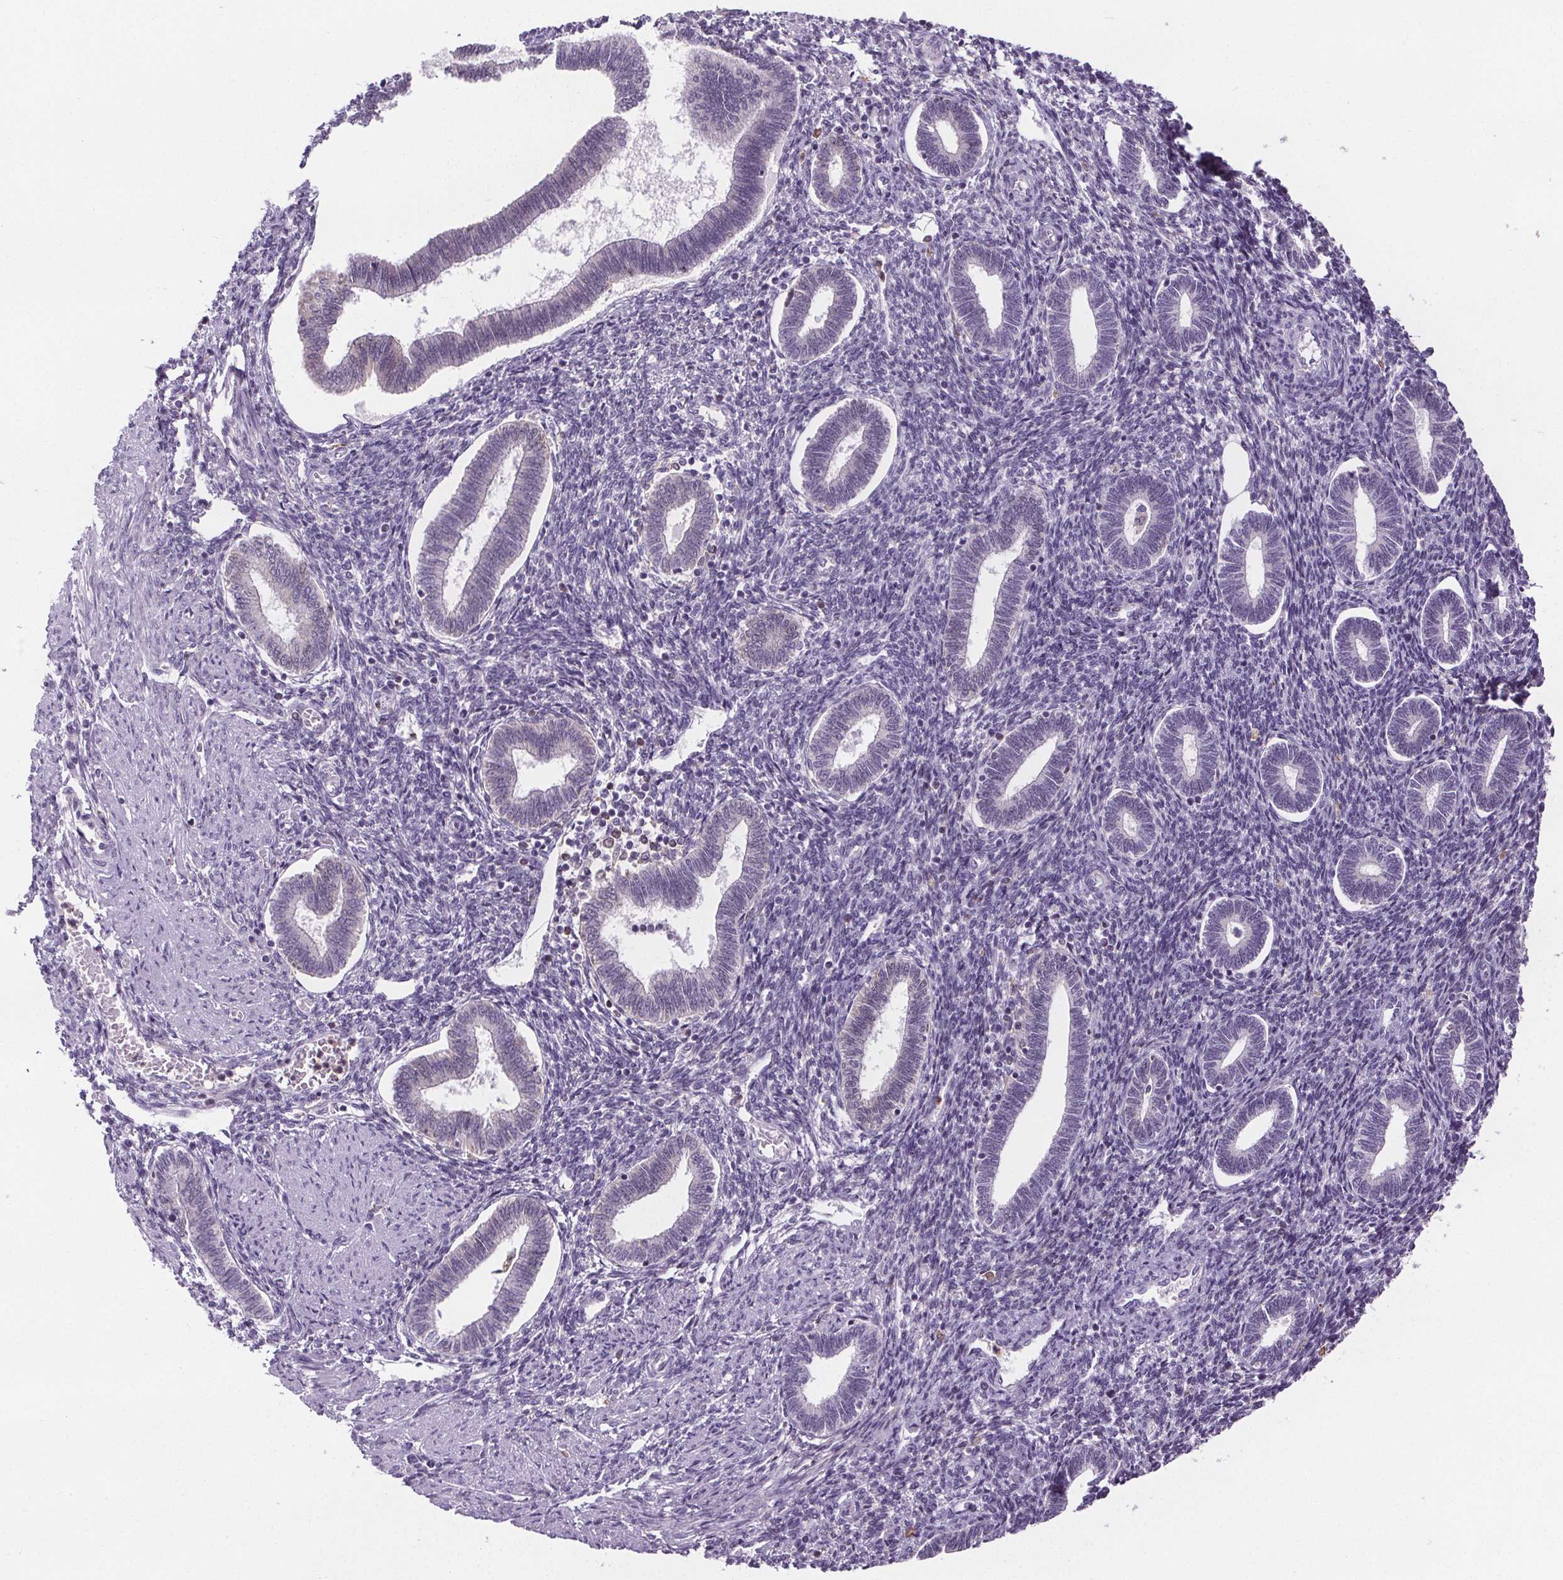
{"staining": {"intensity": "negative", "quantity": "none", "location": "none"}, "tissue": "endometrium", "cell_type": "Cells in endometrial stroma", "image_type": "normal", "snomed": [{"axis": "morphology", "description": "Normal tissue, NOS"}, {"axis": "topography", "description": "Endometrium"}], "caption": "An IHC histopathology image of benign endometrium is shown. There is no staining in cells in endometrial stroma of endometrium. Brightfield microscopy of immunohistochemistry stained with DAB (3,3'-diaminobenzidine) (brown) and hematoxylin (blue), captured at high magnification.", "gene": "TMEM240", "patient": {"sex": "female", "age": 42}}